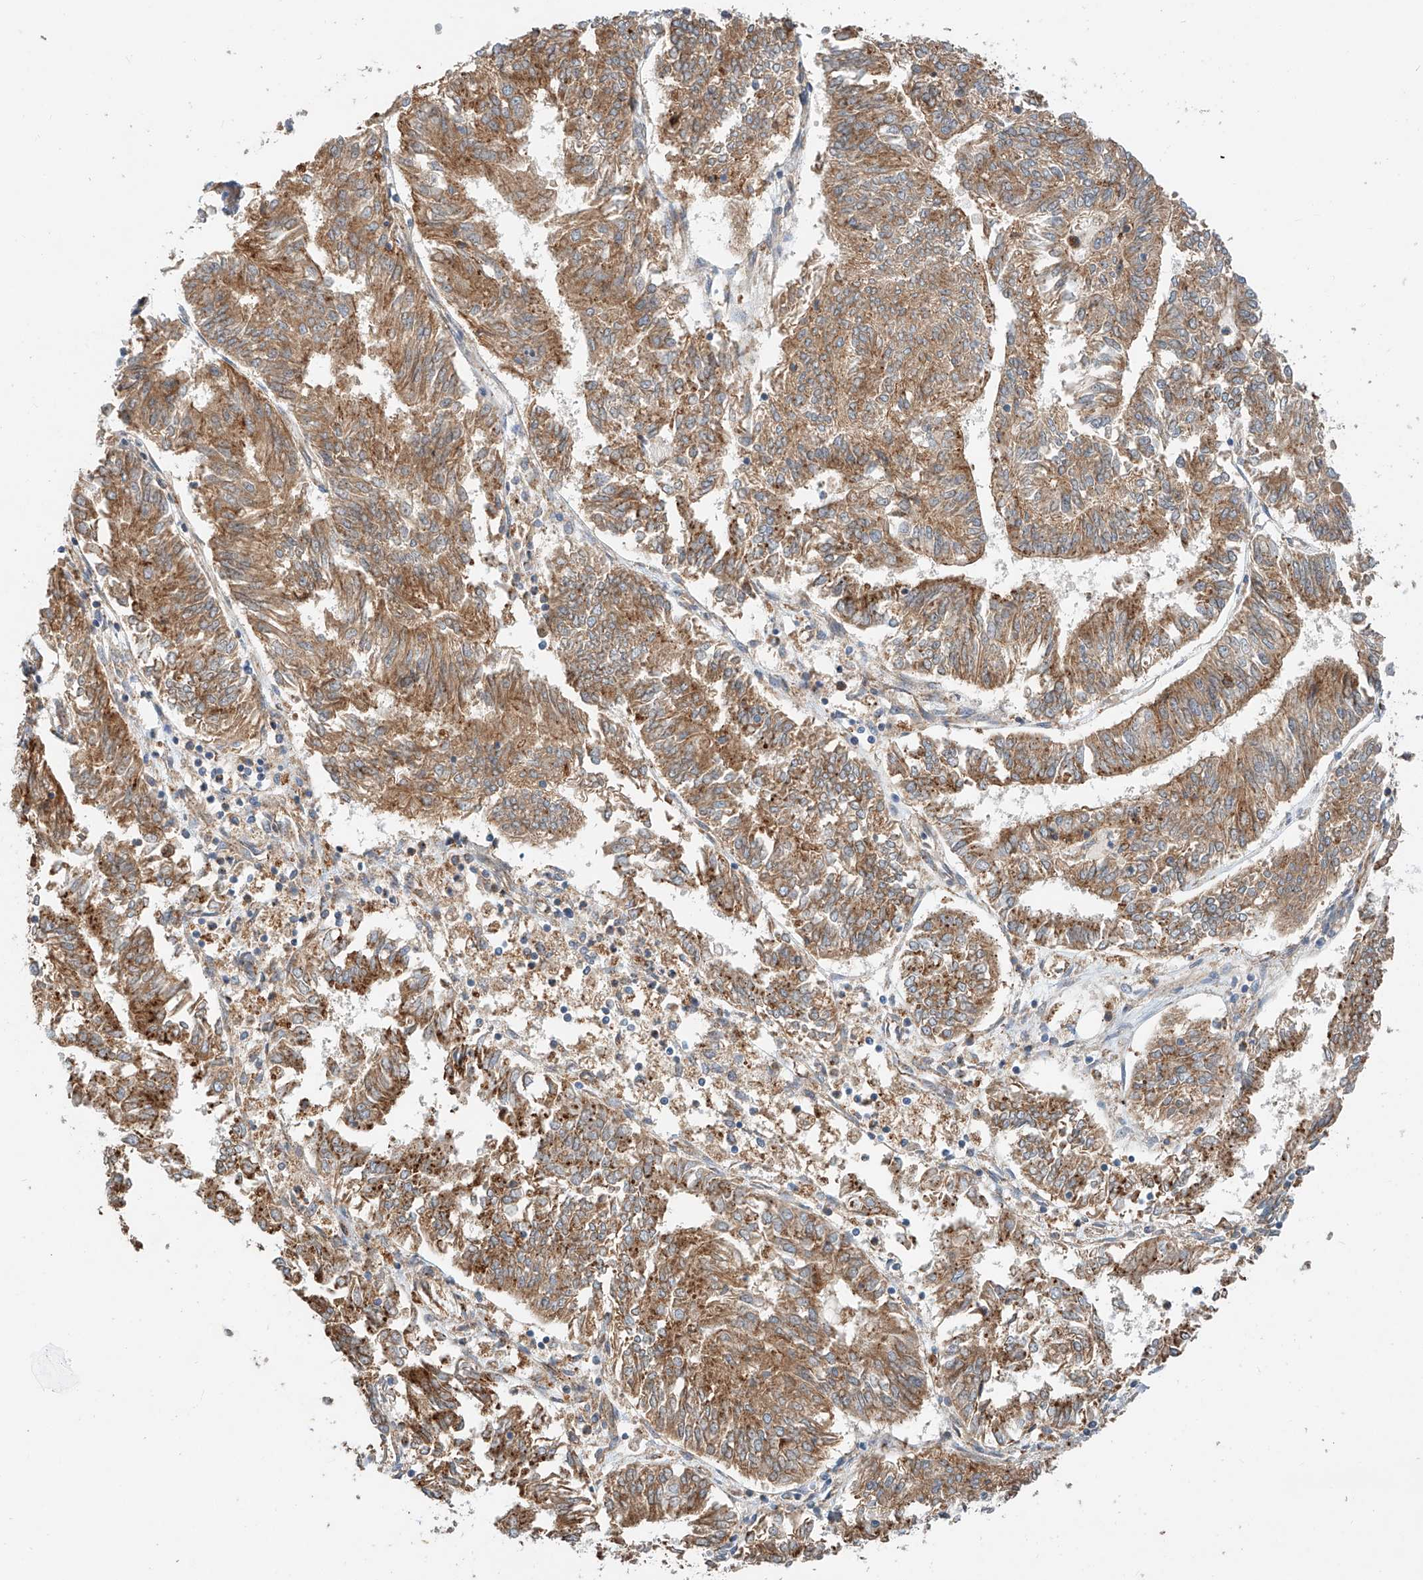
{"staining": {"intensity": "moderate", "quantity": ">75%", "location": "cytoplasmic/membranous"}, "tissue": "endometrial cancer", "cell_type": "Tumor cells", "image_type": "cancer", "snomed": [{"axis": "morphology", "description": "Adenocarcinoma, NOS"}, {"axis": "topography", "description": "Endometrium"}], "caption": "This is a micrograph of IHC staining of endometrial cancer (adenocarcinoma), which shows moderate positivity in the cytoplasmic/membranous of tumor cells.", "gene": "CPAMD8", "patient": {"sex": "female", "age": 58}}